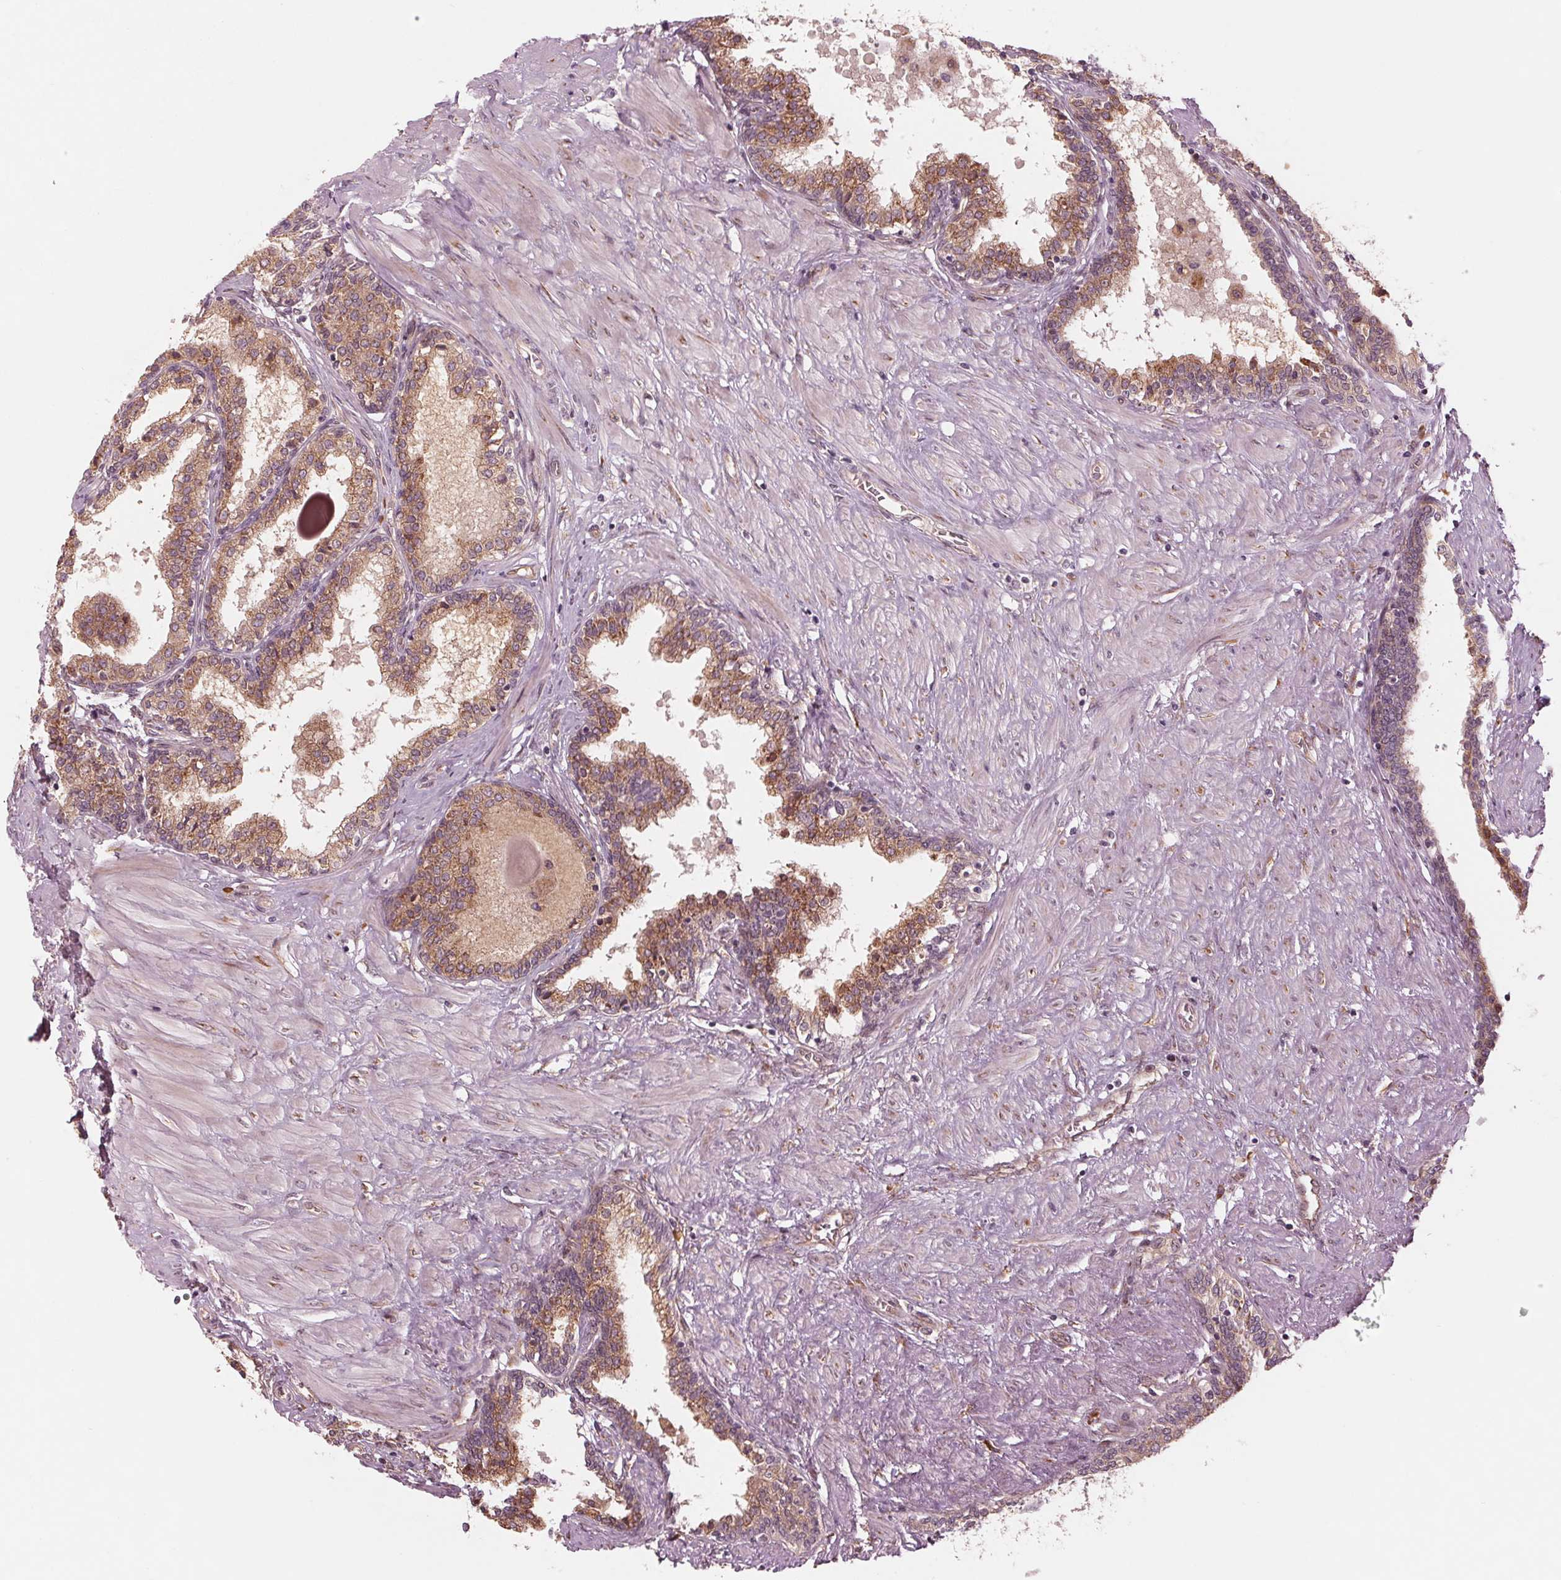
{"staining": {"intensity": "moderate", "quantity": ">75%", "location": "cytoplasmic/membranous"}, "tissue": "prostate", "cell_type": "Glandular cells", "image_type": "normal", "snomed": [{"axis": "morphology", "description": "Normal tissue, NOS"}, {"axis": "topography", "description": "Prostate"}], "caption": "Moderate cytoplasmic/membranous expression is present in approximately >75% of glandular cells in normal prostate. (DAB = brown stain, brightfield microscopy at high magnification).", "gene": "CMIP", "patient": {"sex": "male", "age": 55}}